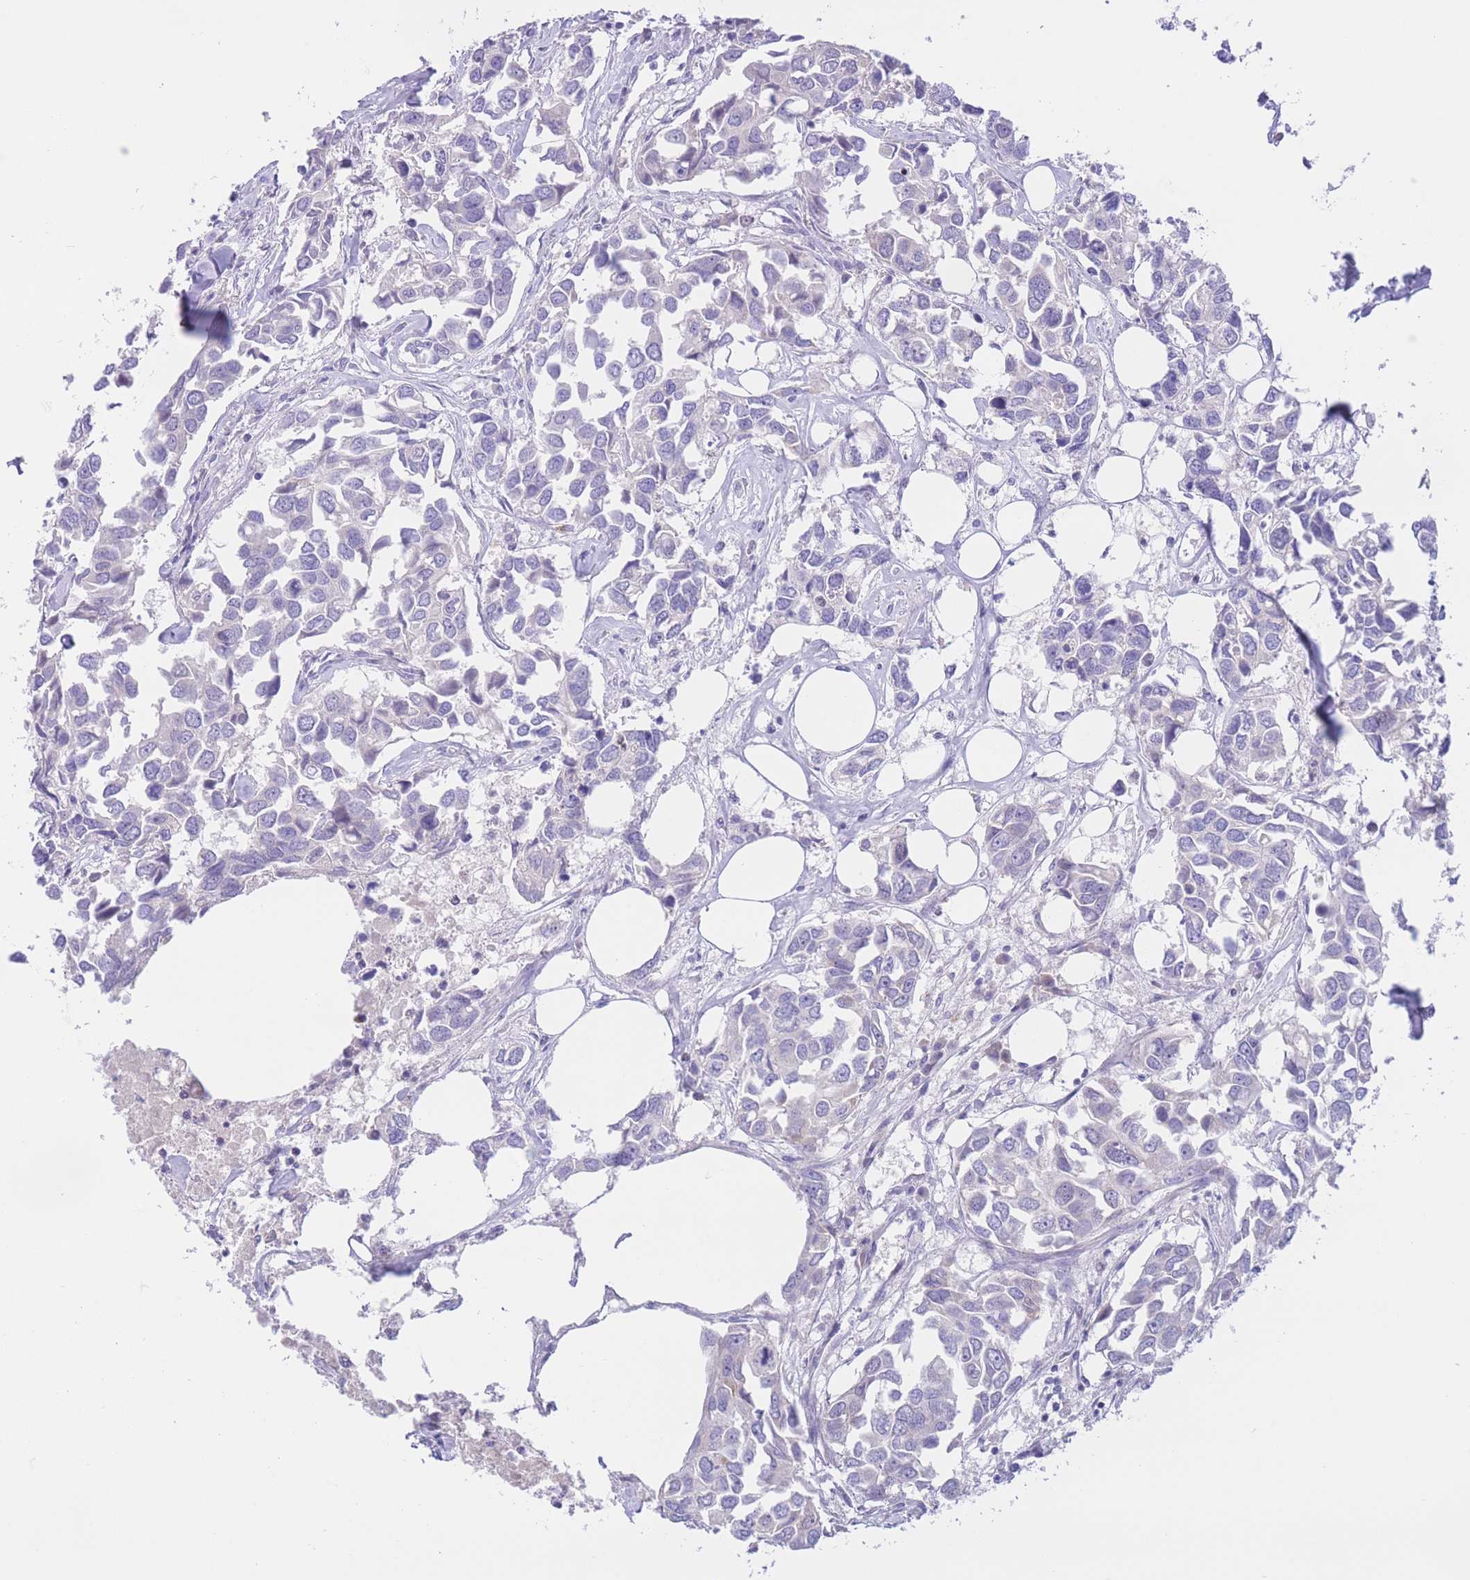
{"staining": {"intensity": "negative", "quantity": "none", "location": "none"}, "tissue": "breast cancer", "cell_type": "Tumor cells", "image_type": "cancer", "snomed": [{"axis": "morphology", "description": "Duct carcinoma"}, {"axis": "topography", "description": "Breast"}], "caption": "Immunohistochemistry micrograph of neoplastic tissue: breast intraductal carcinoma stained with DAB exhibits no significant protein expression in tumor cells. The staining was performed using DAB to visualize the protein expression in brown, while the nuclei were stained in blue with hematoxylin (Magnification: 20x).", "gene": "RPL39L", "patient": {"sex": "female", "age": 83}}